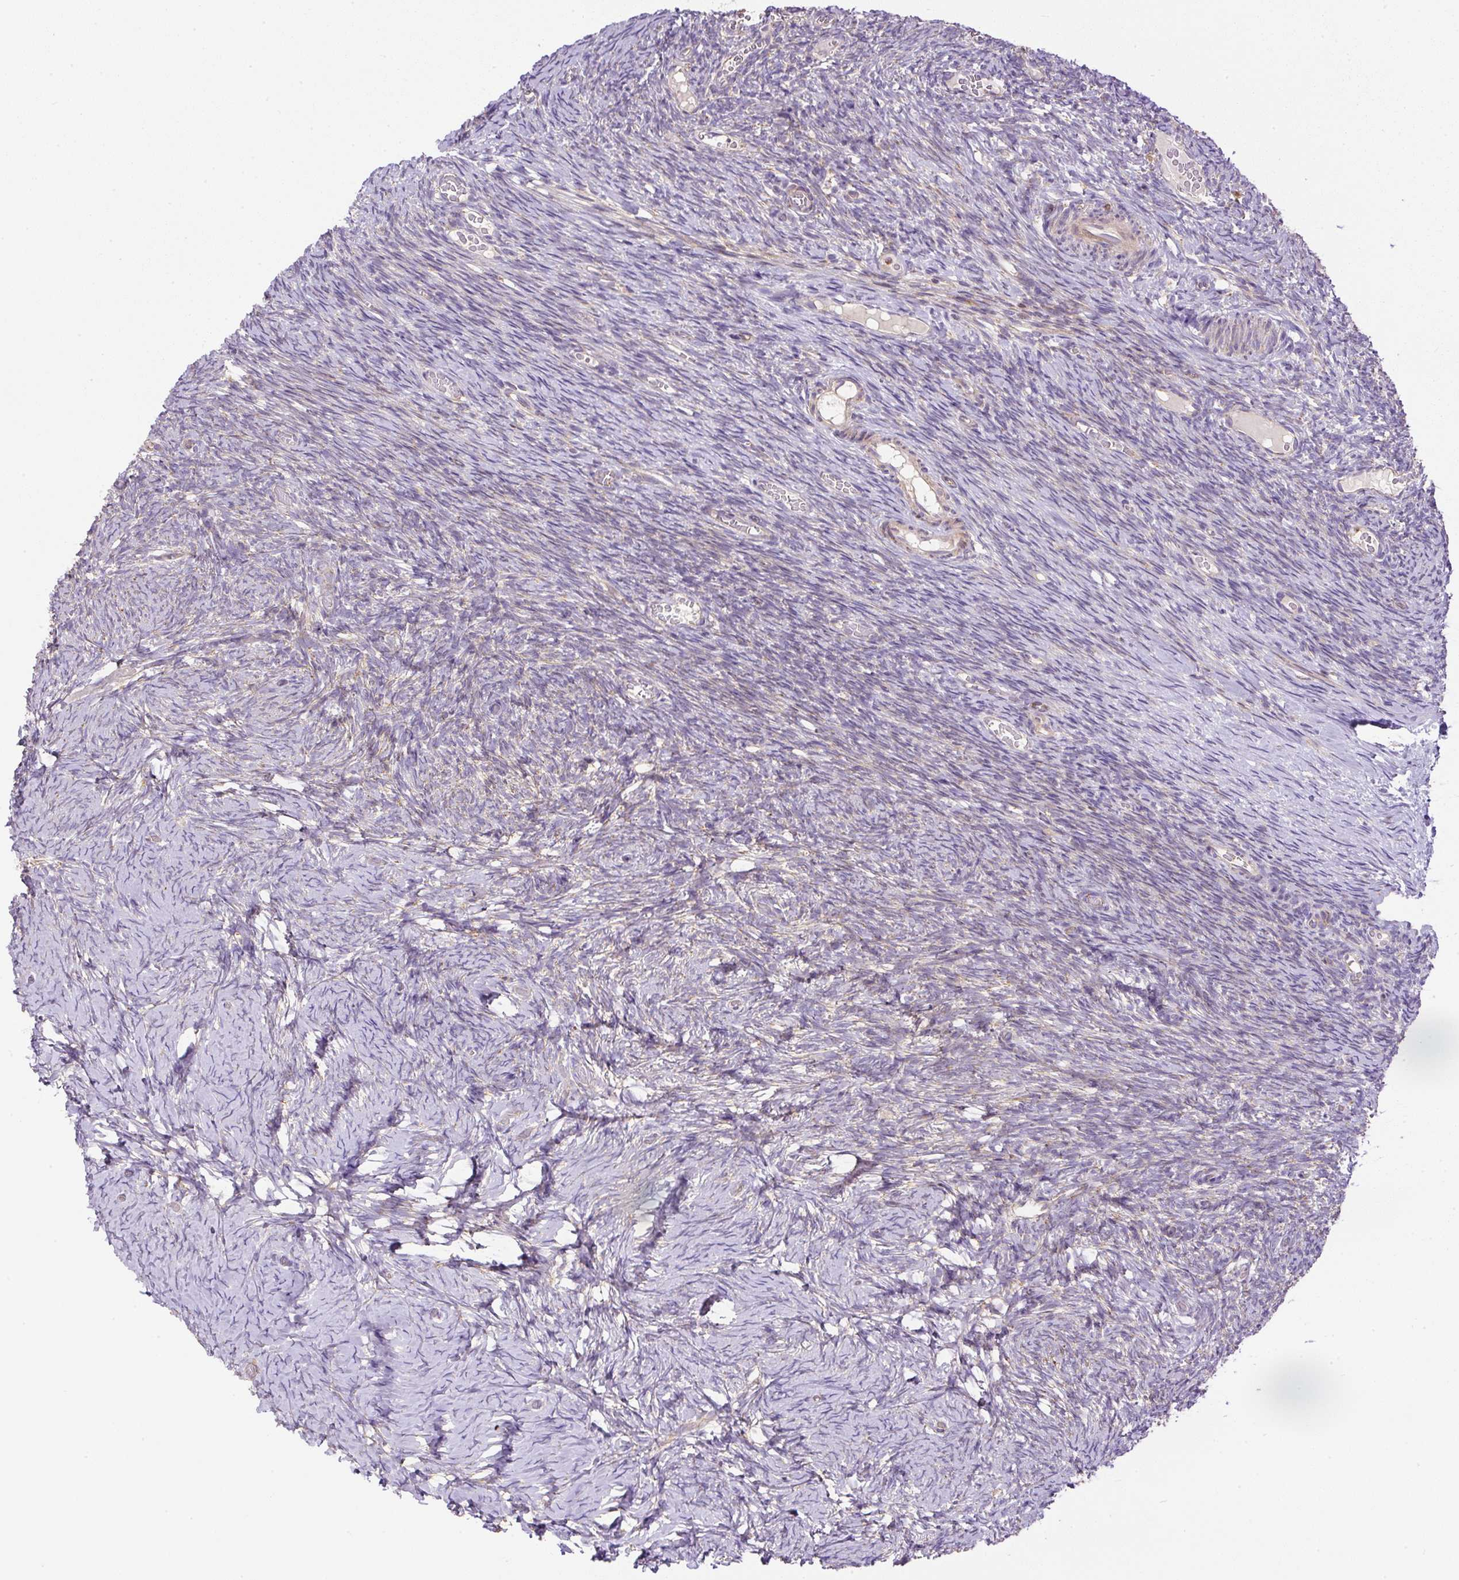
{"staining": {"intensity": "strong", "quantity": ">75%", "location": "cytoplasmic/membranous"}, "tissue": "ovary", "cell_type": "Follicle cells", "image_type": "normal", "snomed": [{"axis": "morphology", "description": "Normal tissue, NOS"}, {"axis": "topography", "description": "Ovary"}], "caption": "Protein analysis of benign ovary shows strong cytoplasmic/membranous expression in approximately >75% of follicle cells.", "gene": "NDUFAF2", "patient": {"sex": "female", "age": 39}}